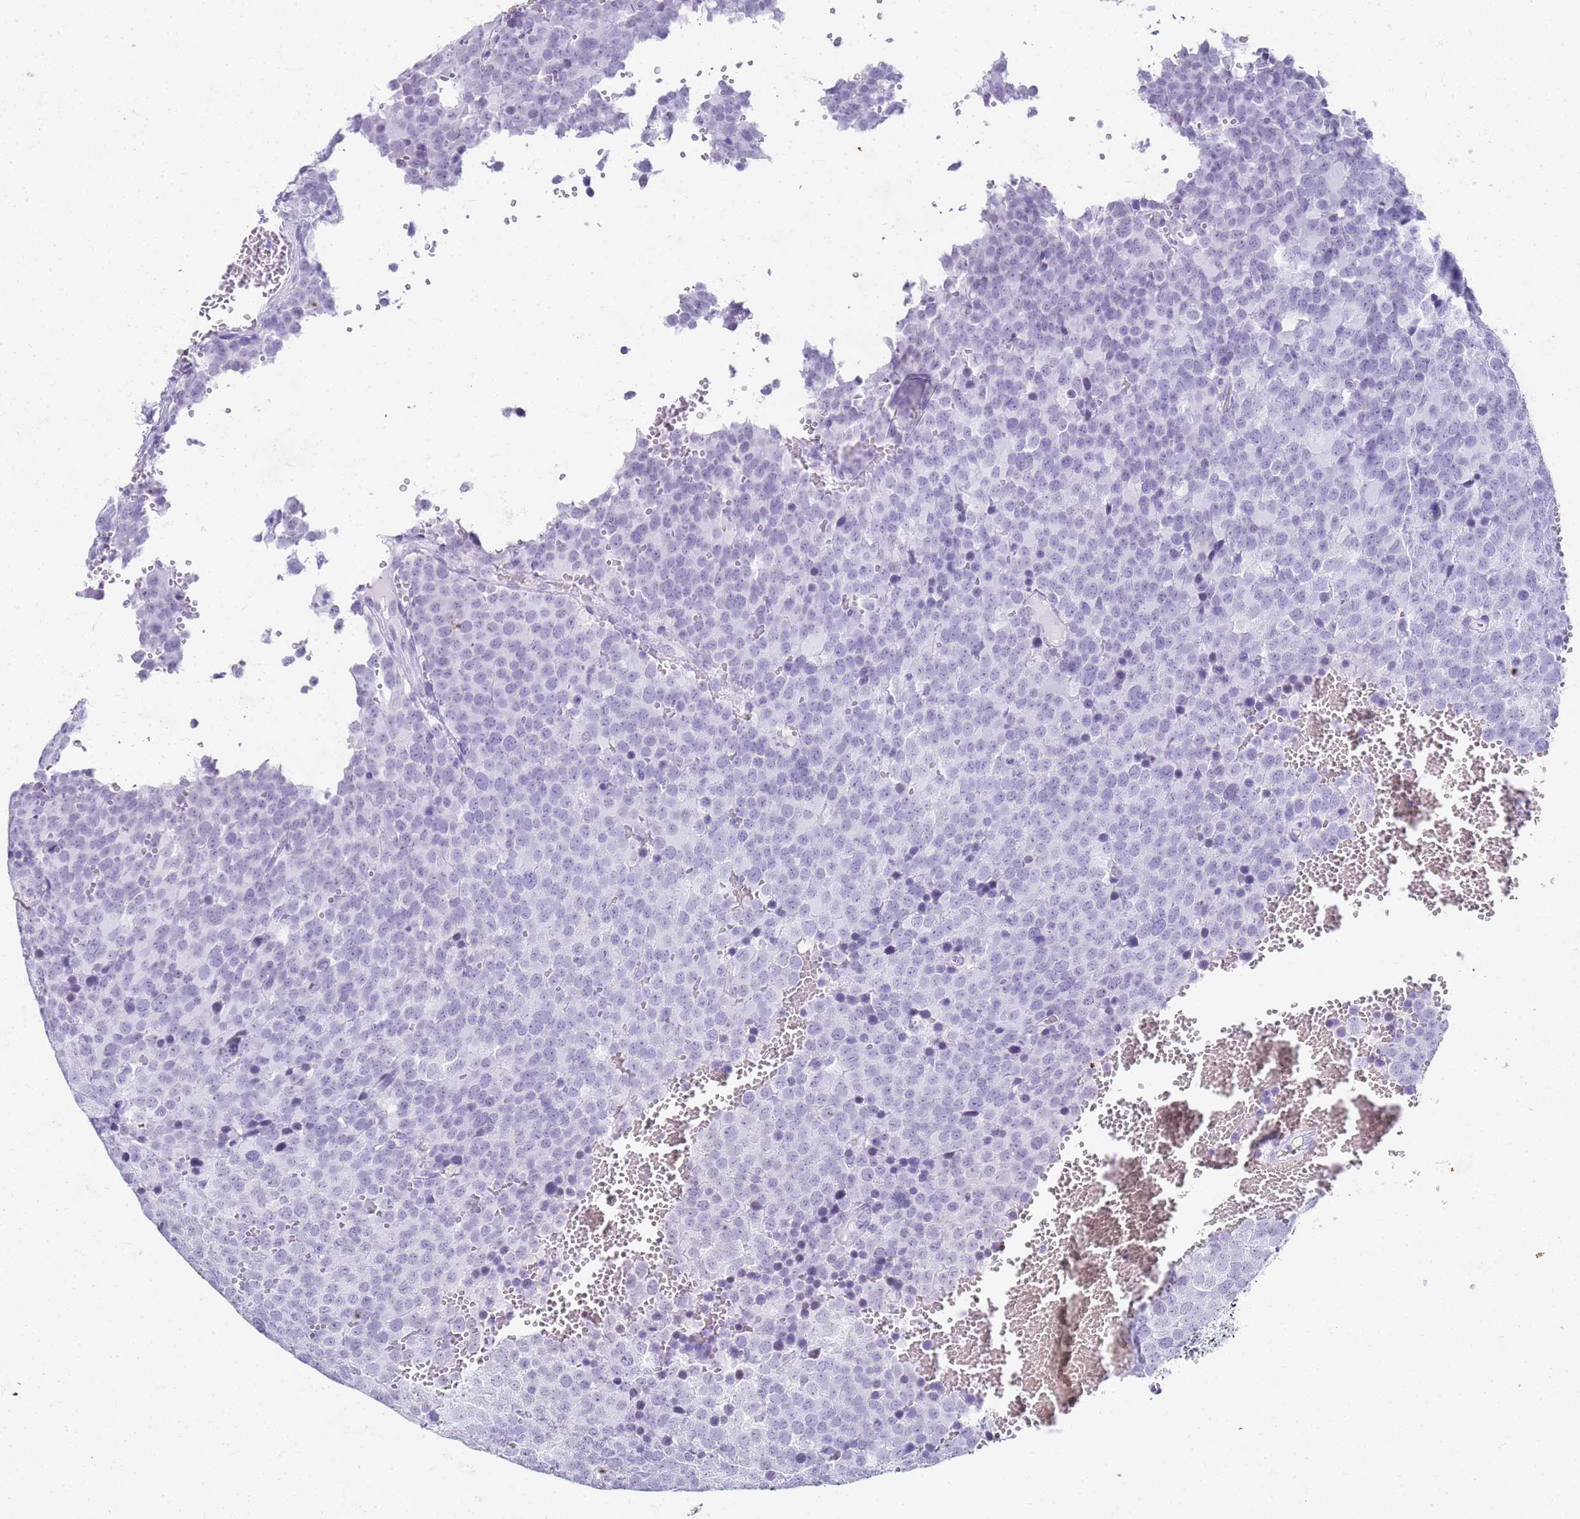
{"staining": {"intensity": "negative", "quantity": "none", "location": "none"}, "tissue": "testis cancer", "cell_type": "Tumor cells", "image_type": "cancer", "snomed": [{"axis": "morphology", "description": "Seminoma, NOS"}, {"axis": "topography", "description": "Testis"}], "caption": "This is a micrograph of immunohistochemistry staining of testis cancer, which shows no expression in tumor cells.", "gene": "SLC7A9", "patient": {"sex": "male", "age": 71}}